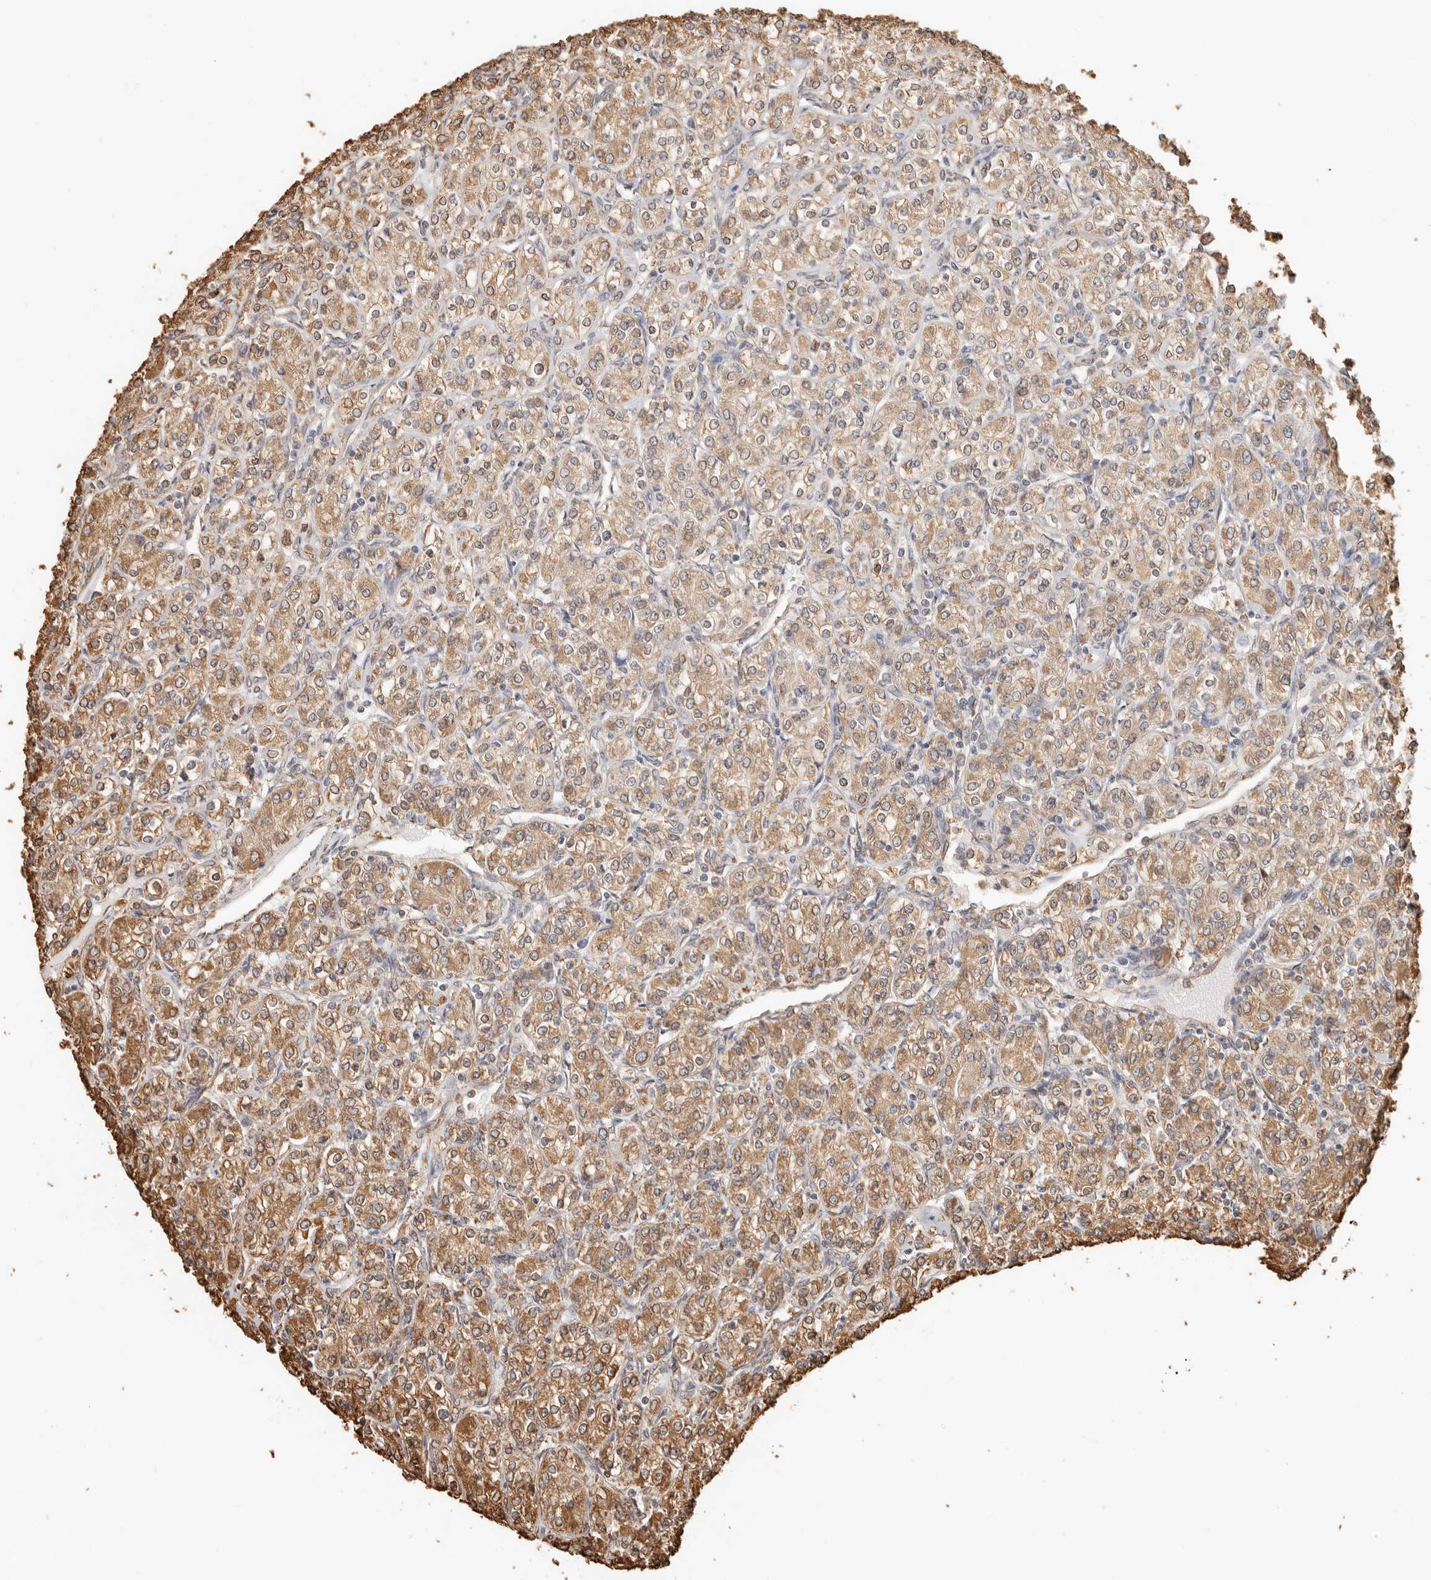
{"staining": {"intensity": "moderate", "quantity": ">75%", "location": "cytoplasmic/membranous"}, "tissue": "renal cancer", "cell_type": "Tumor cells", "image_type": "cancer", "snomed": [{"axis": "morphology", "description": "Adenocarcinoma, NOS"}, {"axis": "topography", "description": "Kidney"}], "caption": "Renal cancer was stained to show a protein in brown. There is medium levels of moderate cytoplasmic/membranous positivity in about >75% of tumor cells.", "gene": "ARHGEF10L", "patient": {"sex": "male", "age": 77}}